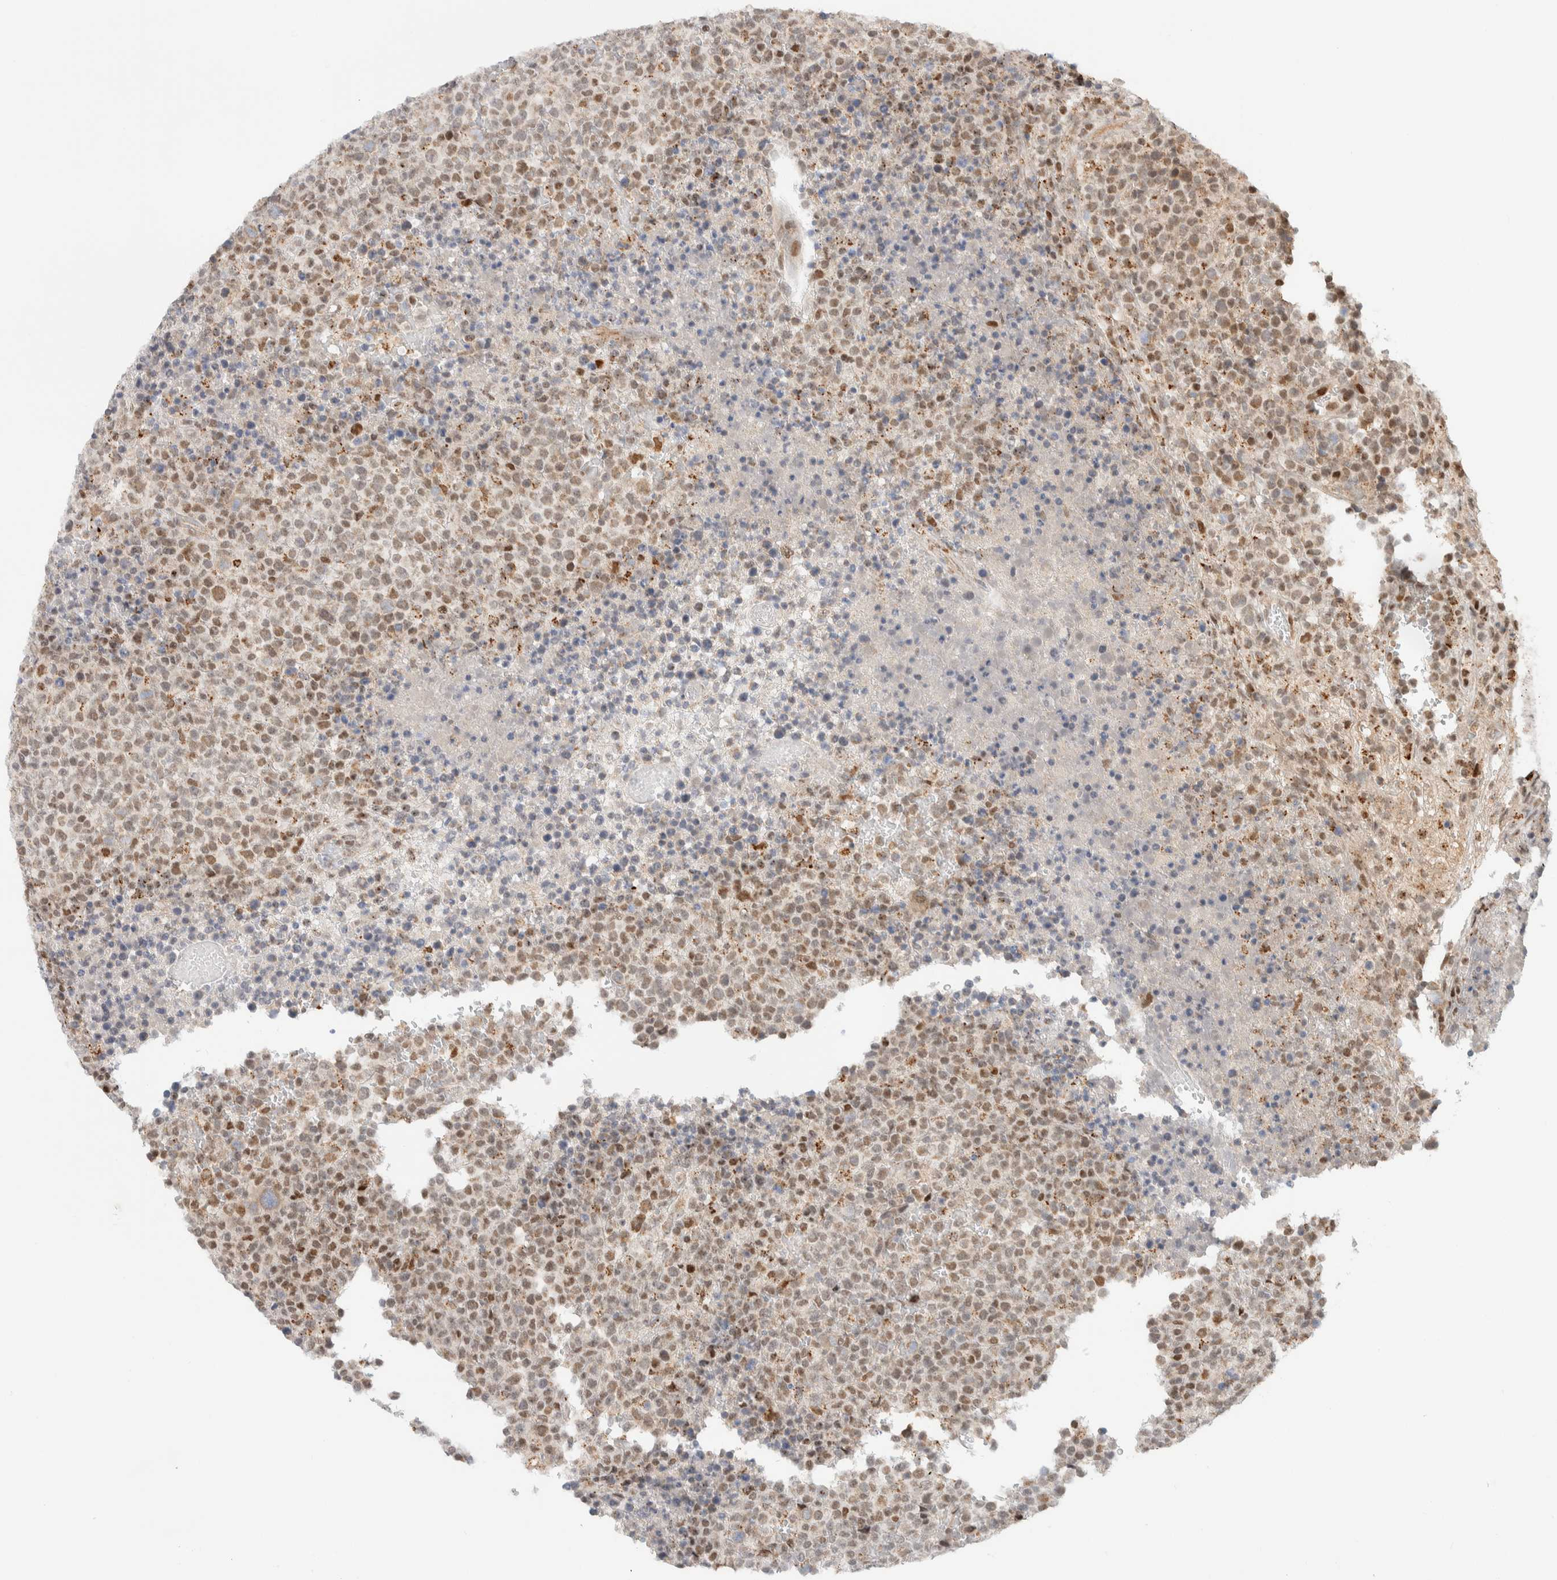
{"staining": {"intensity": "moderate", "quantity": "25%-75%", "location": "nuclear"}, "tissue": "lymphoma", "cell_type": "Tumor cells", "image_type": "cancer", "snomed": [{"axis": "morphology", "description": "Malignant lymphoma, non-Hodgkin's type, High grade"}, {"axis": "topography", "description": "Lymph node"}], "caption": "Malignant lymphoma, non-Hodgkin's type (high-grade) was stained to show a protein in brown. There is medium levels of moderate nuclear staining in about 25%-75% of tumor cells.", "gene": "TSPAN32", "patient": {"sex": "male", "age": 13}}